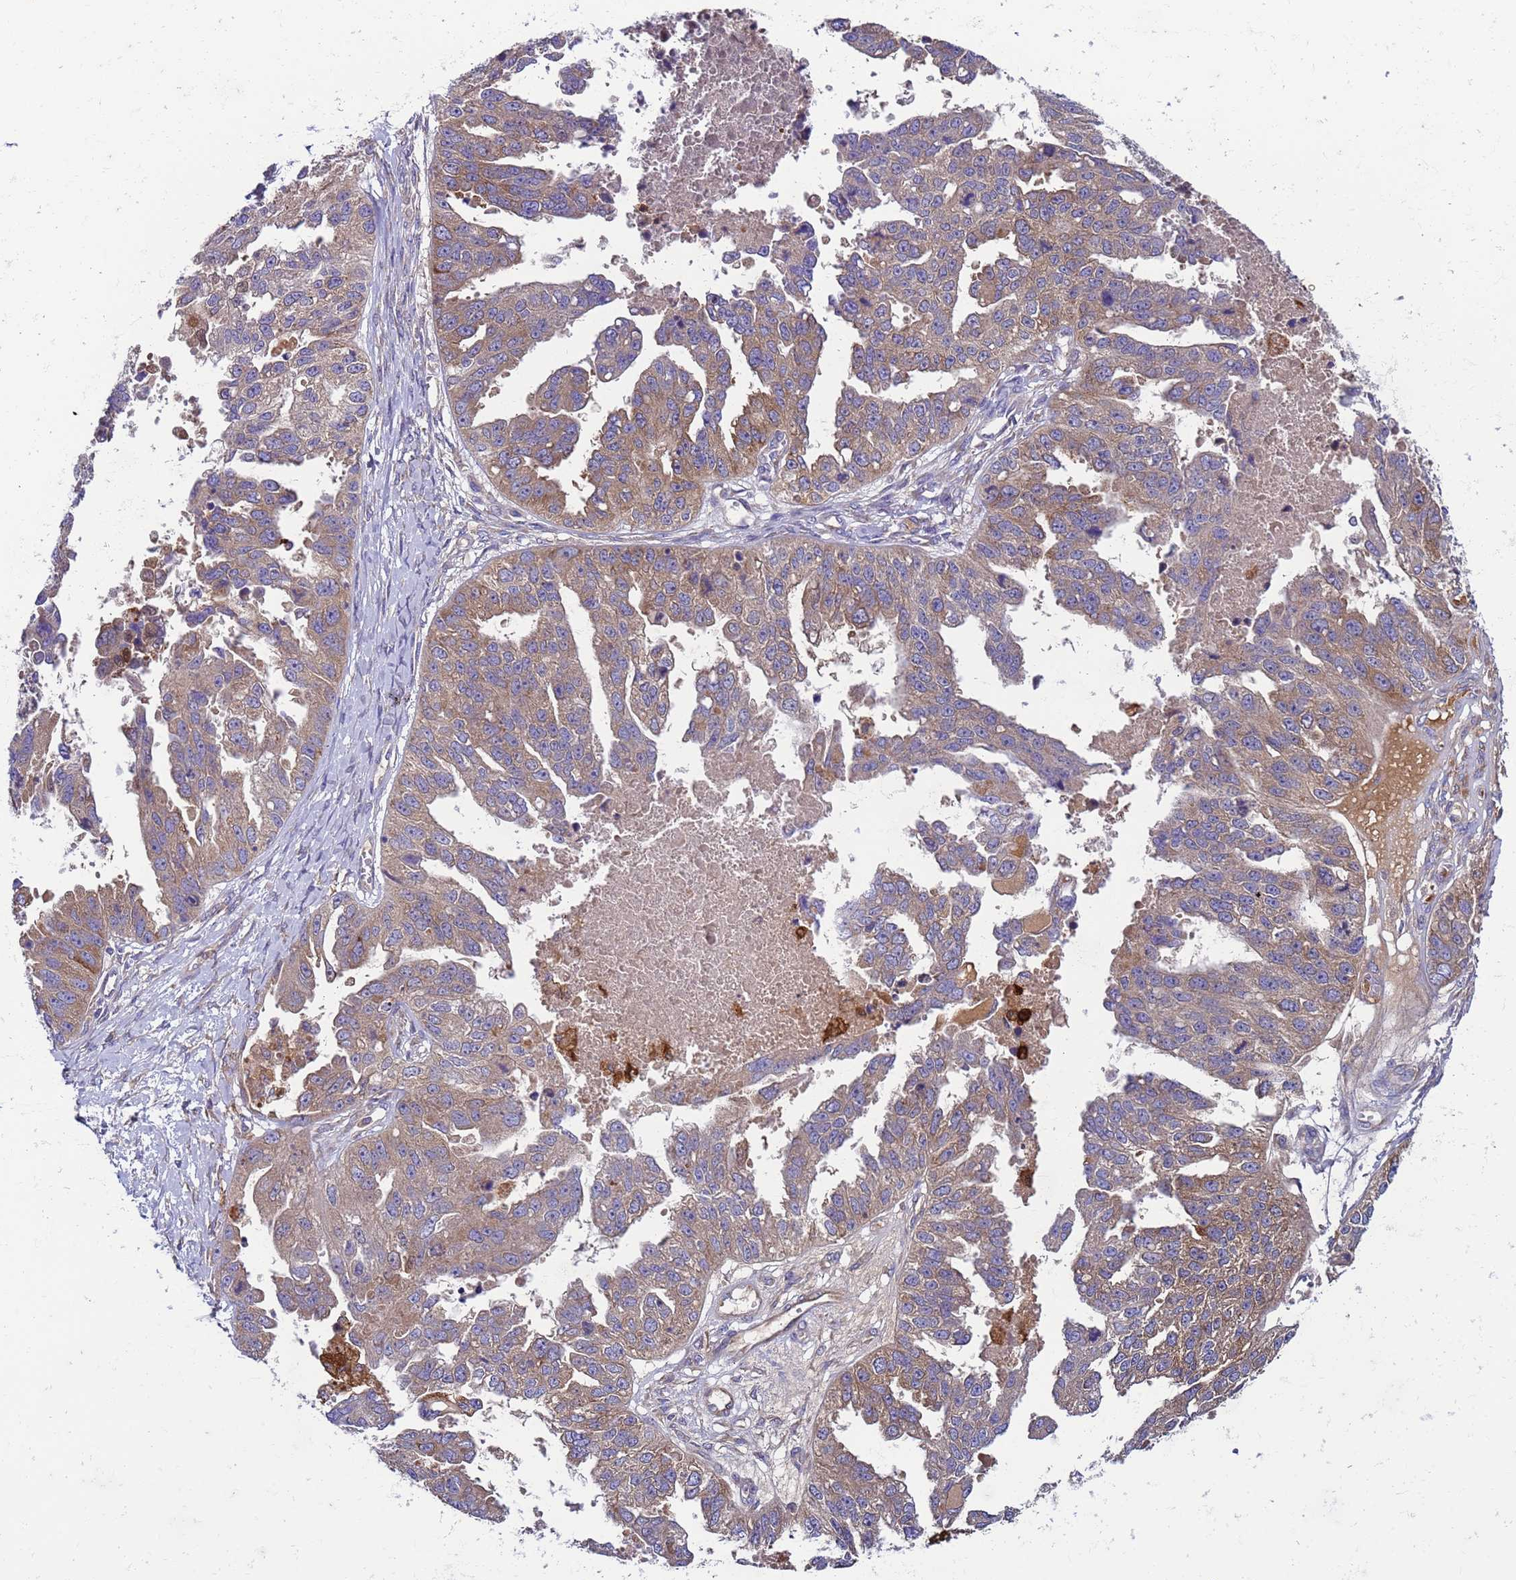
{"staining": {"intensity": "moderate", "quantity": "25%-75%", "location": "cytoplasmic/membranous"}, "tissue": "ovarian cancer", "cell_type": "Tumor cells", "image_type": "cancer", "snomed": [{"axis": "morphology", "description": "Cystadenocarcinoma, serous, NOS"}, {"axis": "topography", "description": "Ovary"}], "caption": "Serous cystadenocarcinoma (ovarian) stained with DAB (3,3'-diaminobenzidine) IHC demonstrates medium levels of moderate cytoplasmic/membranous staining in about 25%-75% of tumor cells. The protein is shown in brown color, while the nuclei are stained blue.", "gene": "PAQR7", "patient": {"sex": "female", "age": 58}}